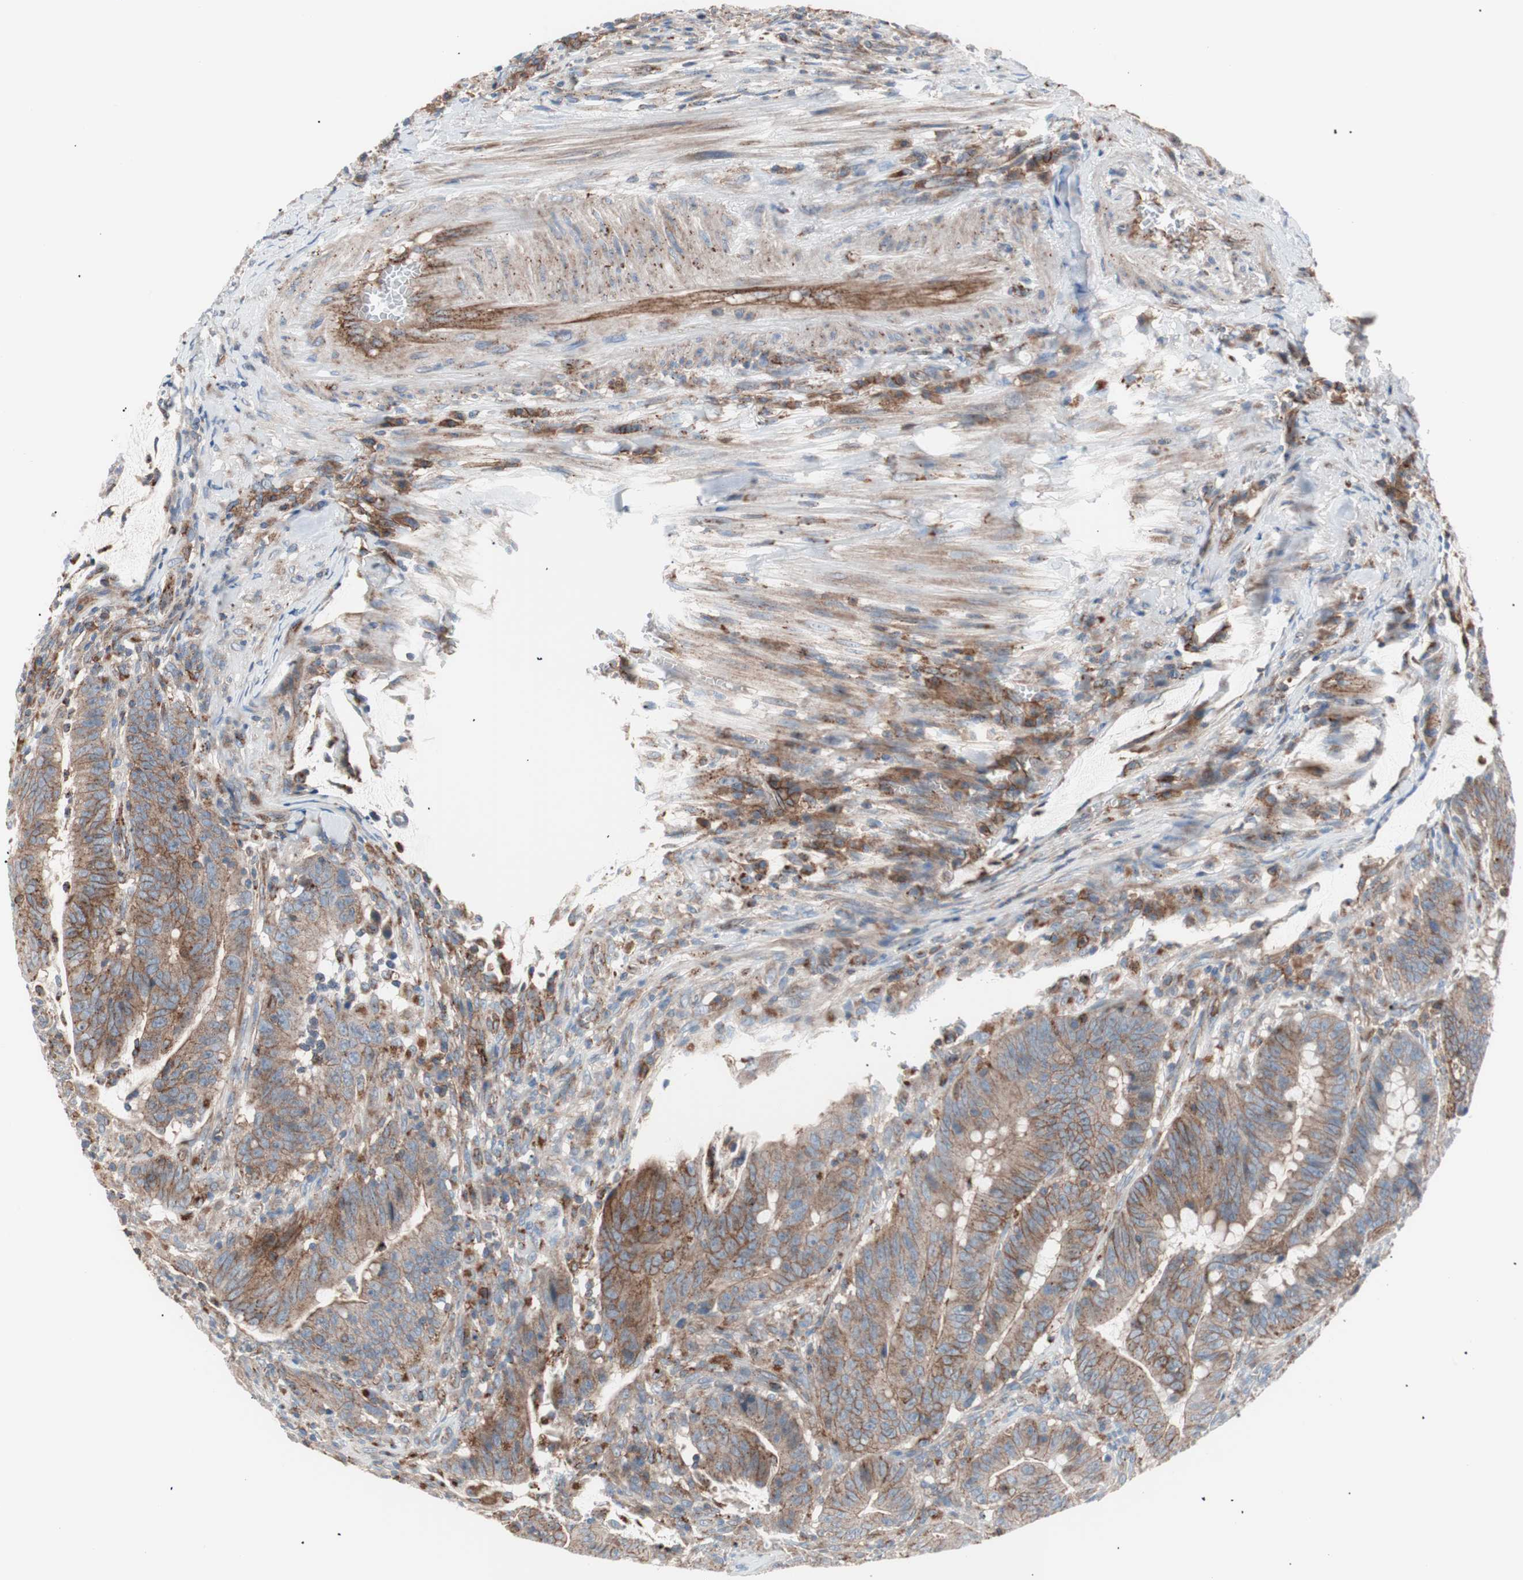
{"staining": {"intensity": "strong", "quantity": ">75%", "location": "cytoplasmic/membranous"}, "tissue": "colorectal cancer", "cell_type": "Tumor cells", "image_type": "cancer", "snomed": [{"axis": "morphology", "description": "Adenocarcinoma, NOS"}, {"axis": "topography", "description": "Colon"}], "caption": "Colorectal adenocarcinoma was stained to show a protein in brown. There is high levels of strong cytoplasmic/membranous staining in about >75% of tumor cells.", "gene": "FLOT2", "patient": {"sex": "male", "age": 45}}